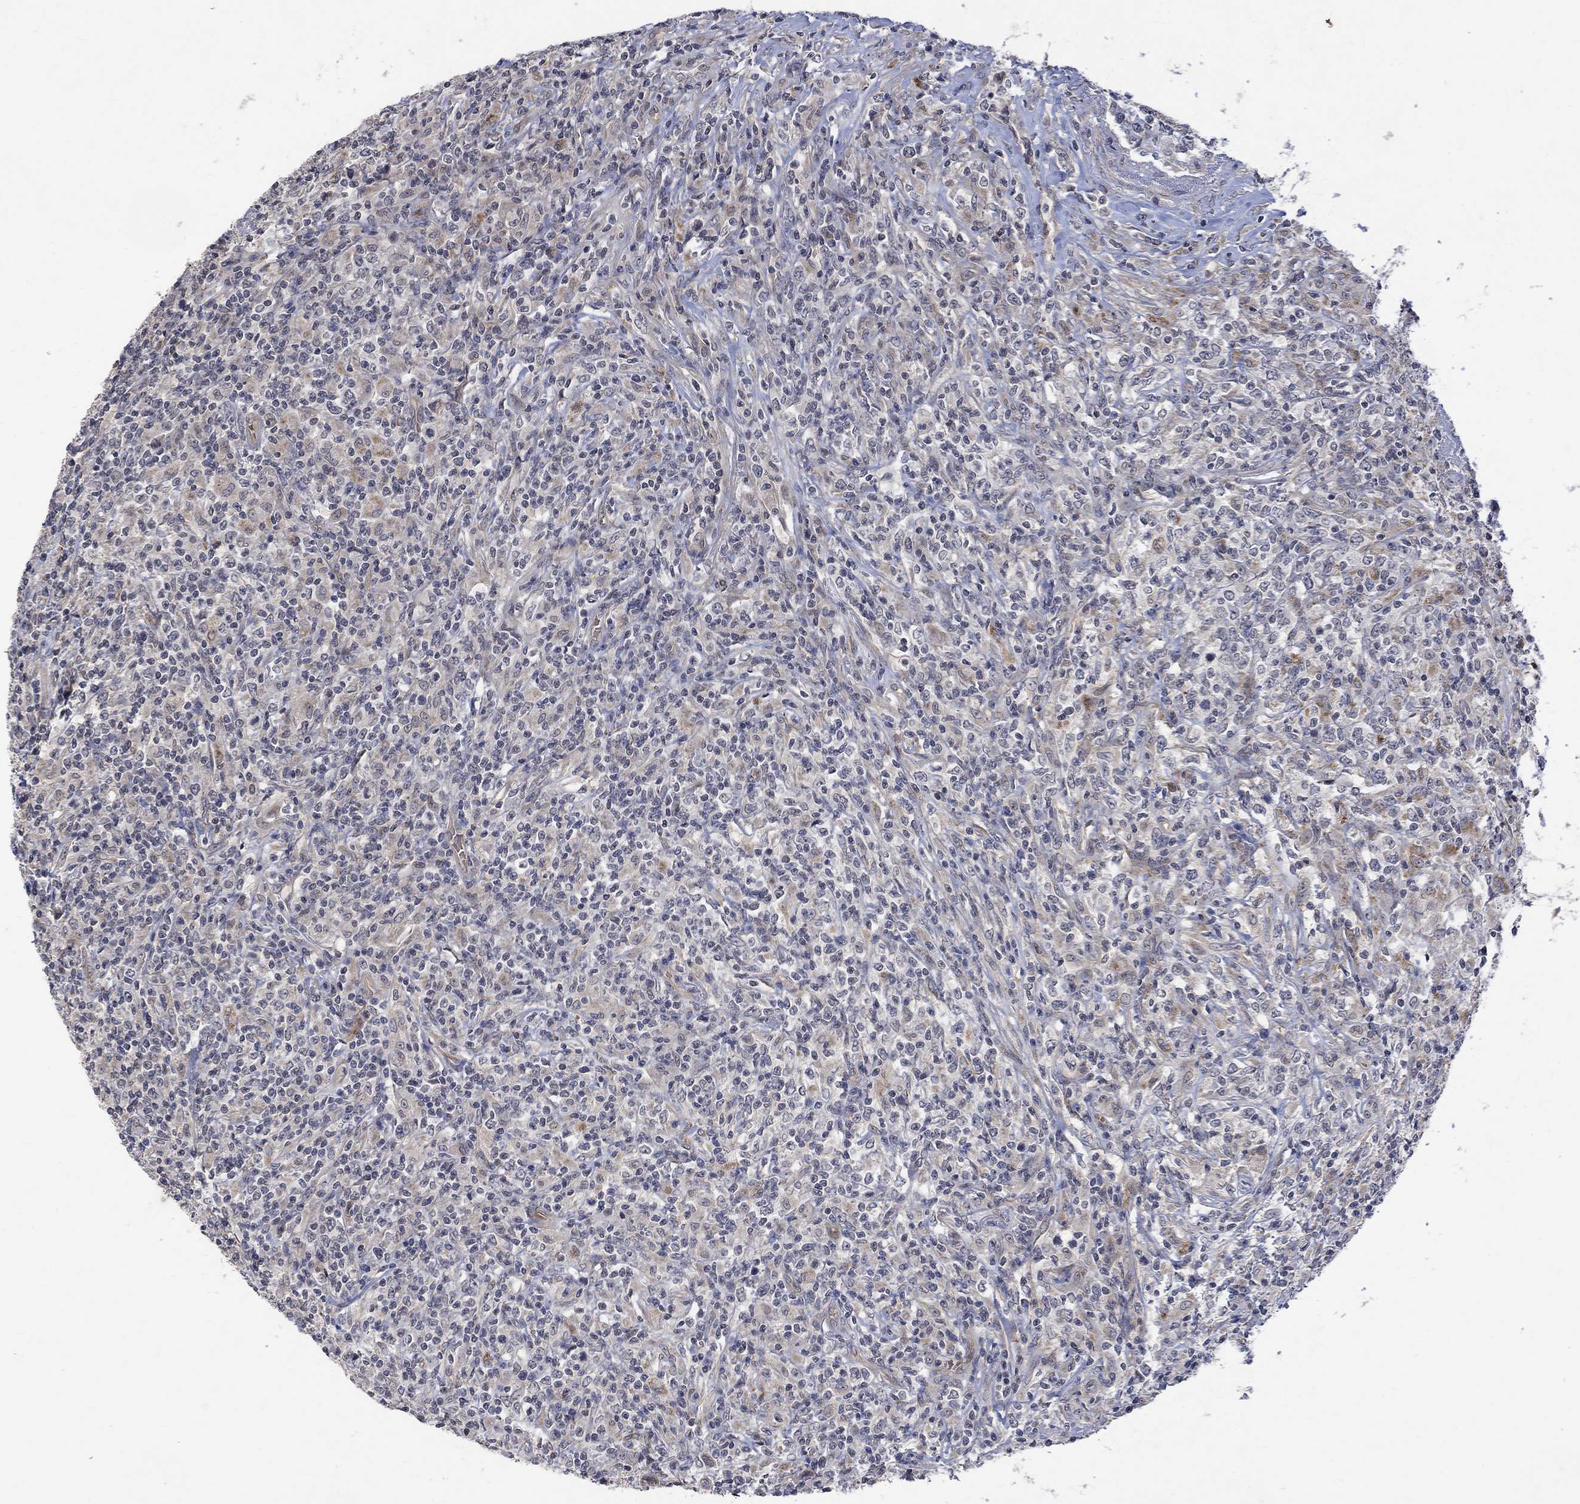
{"staining": {"intensity": "negative", "quantity": "none", "location": "none"}, "tissue": "lymphoma", "cell_type": "Tumor cells", "image_type": "cancer", "snomed": [{"axis": "morphology", "description": "Malignant lymphoma, non-Hodgkin's type, High grade"}, {"axis": "topography", "description": "Lung"}], "caption": "This is an immunohistochemistry (IHC) micrograph of human high-grade malignant lymphoma, non-Hodgkin's type. There is no expression in tumor cells.", "gene": "GRIN2D", "patient": {"sex": "male", "age": 79}}